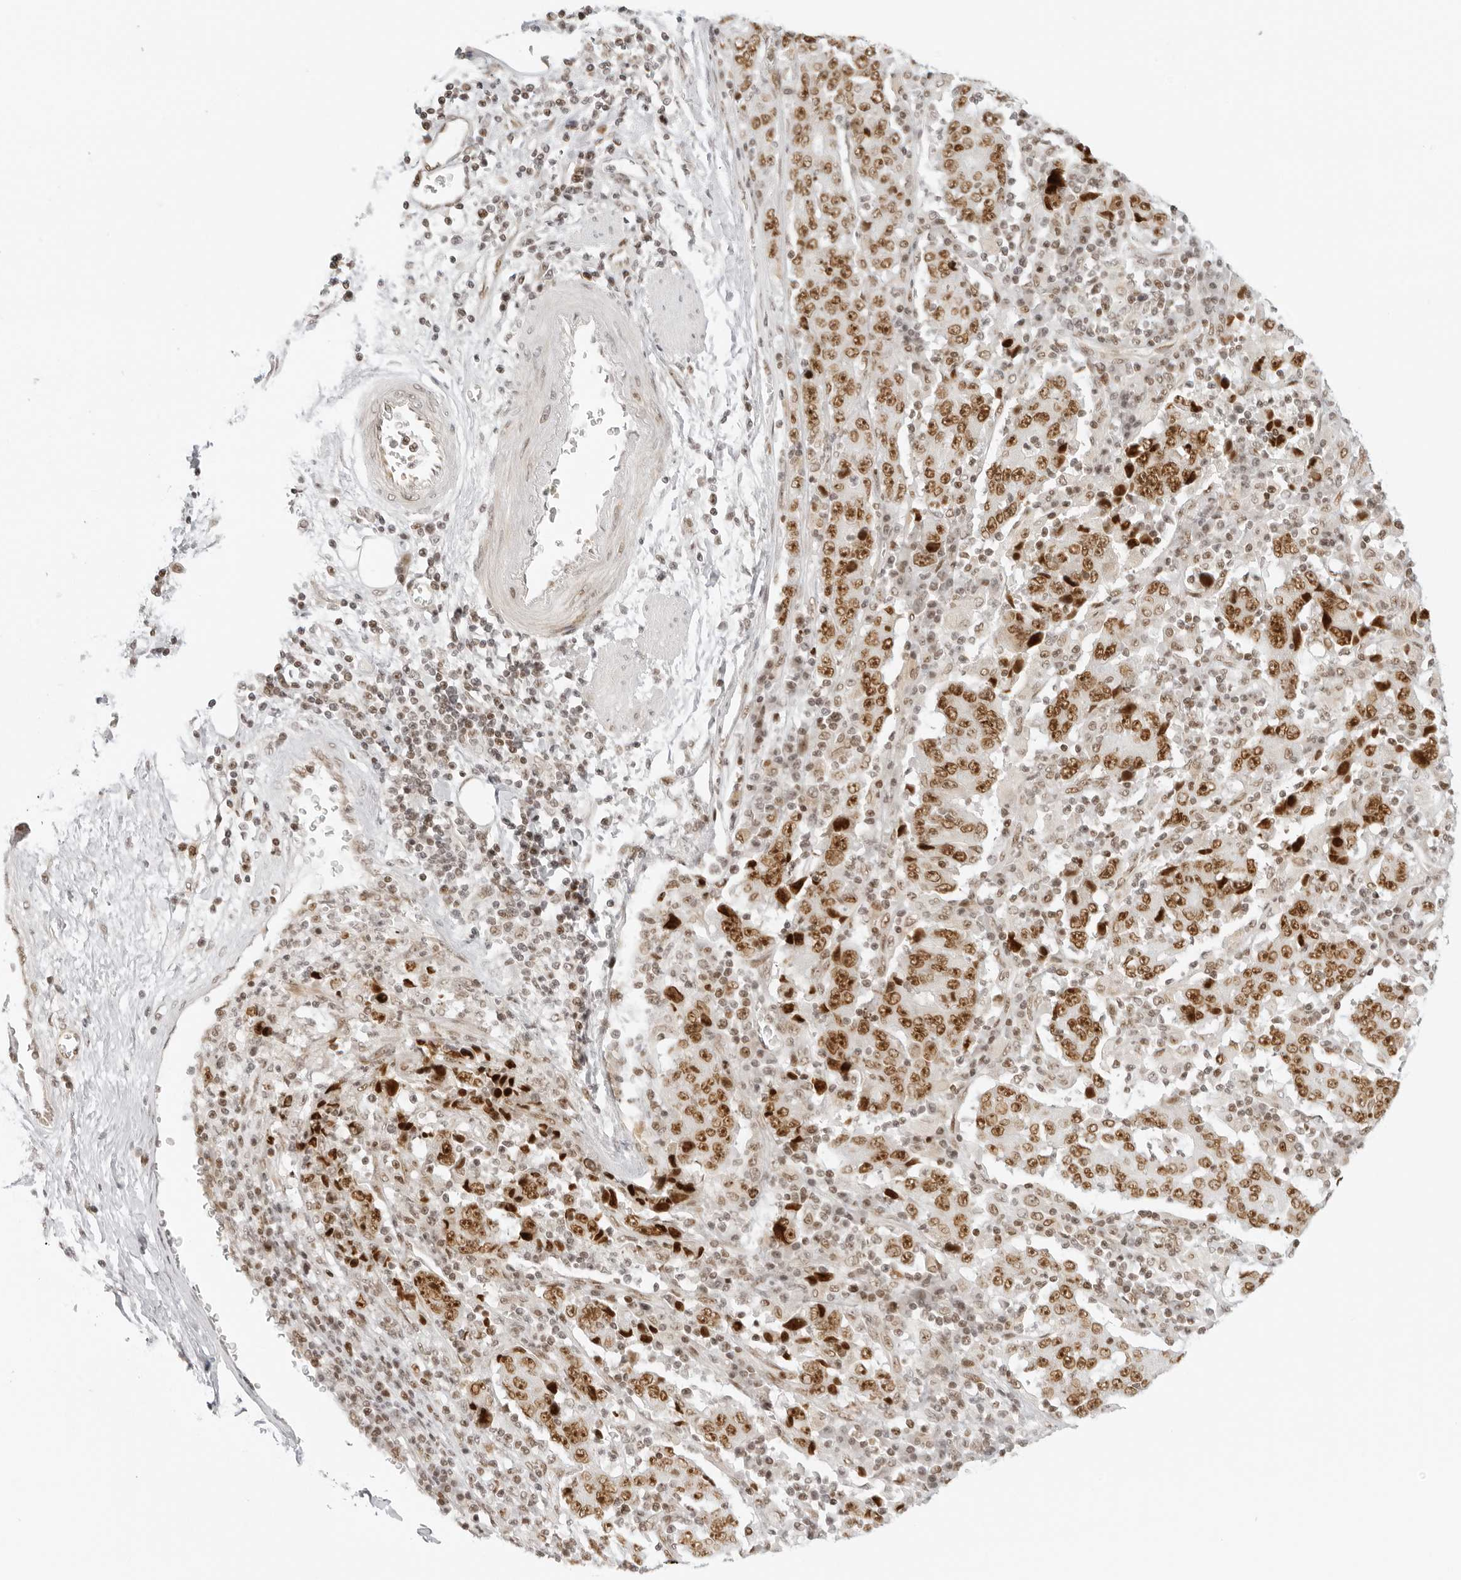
{"staining": {"intensity": "moderate", "quantity": ">75%", "location": "nuclear"}, "tissue": "stomach cancer", "cell_type": "Tumor cells", "image_type": "cancer", "snomed": [{"axis": "morphology", "description": "Normal tissue, NOS"}, {"axis": "morphology", "description": "Adenocarcinoma, NOS"}, {"axis": "topography", "description": "Stomach, upper"}, {"axis": "topography", "description": "Stomach"}], "caption": "Stomach adenocarcinoma tissue exhibits moderate nuclear staining in about >75% of tumor cells Immunohistochemistry (ihc) stains the protein in brown and the nuclei are stained blue.", "gene": "RCC1", "patient": {"sex": "male", "age": 59}}